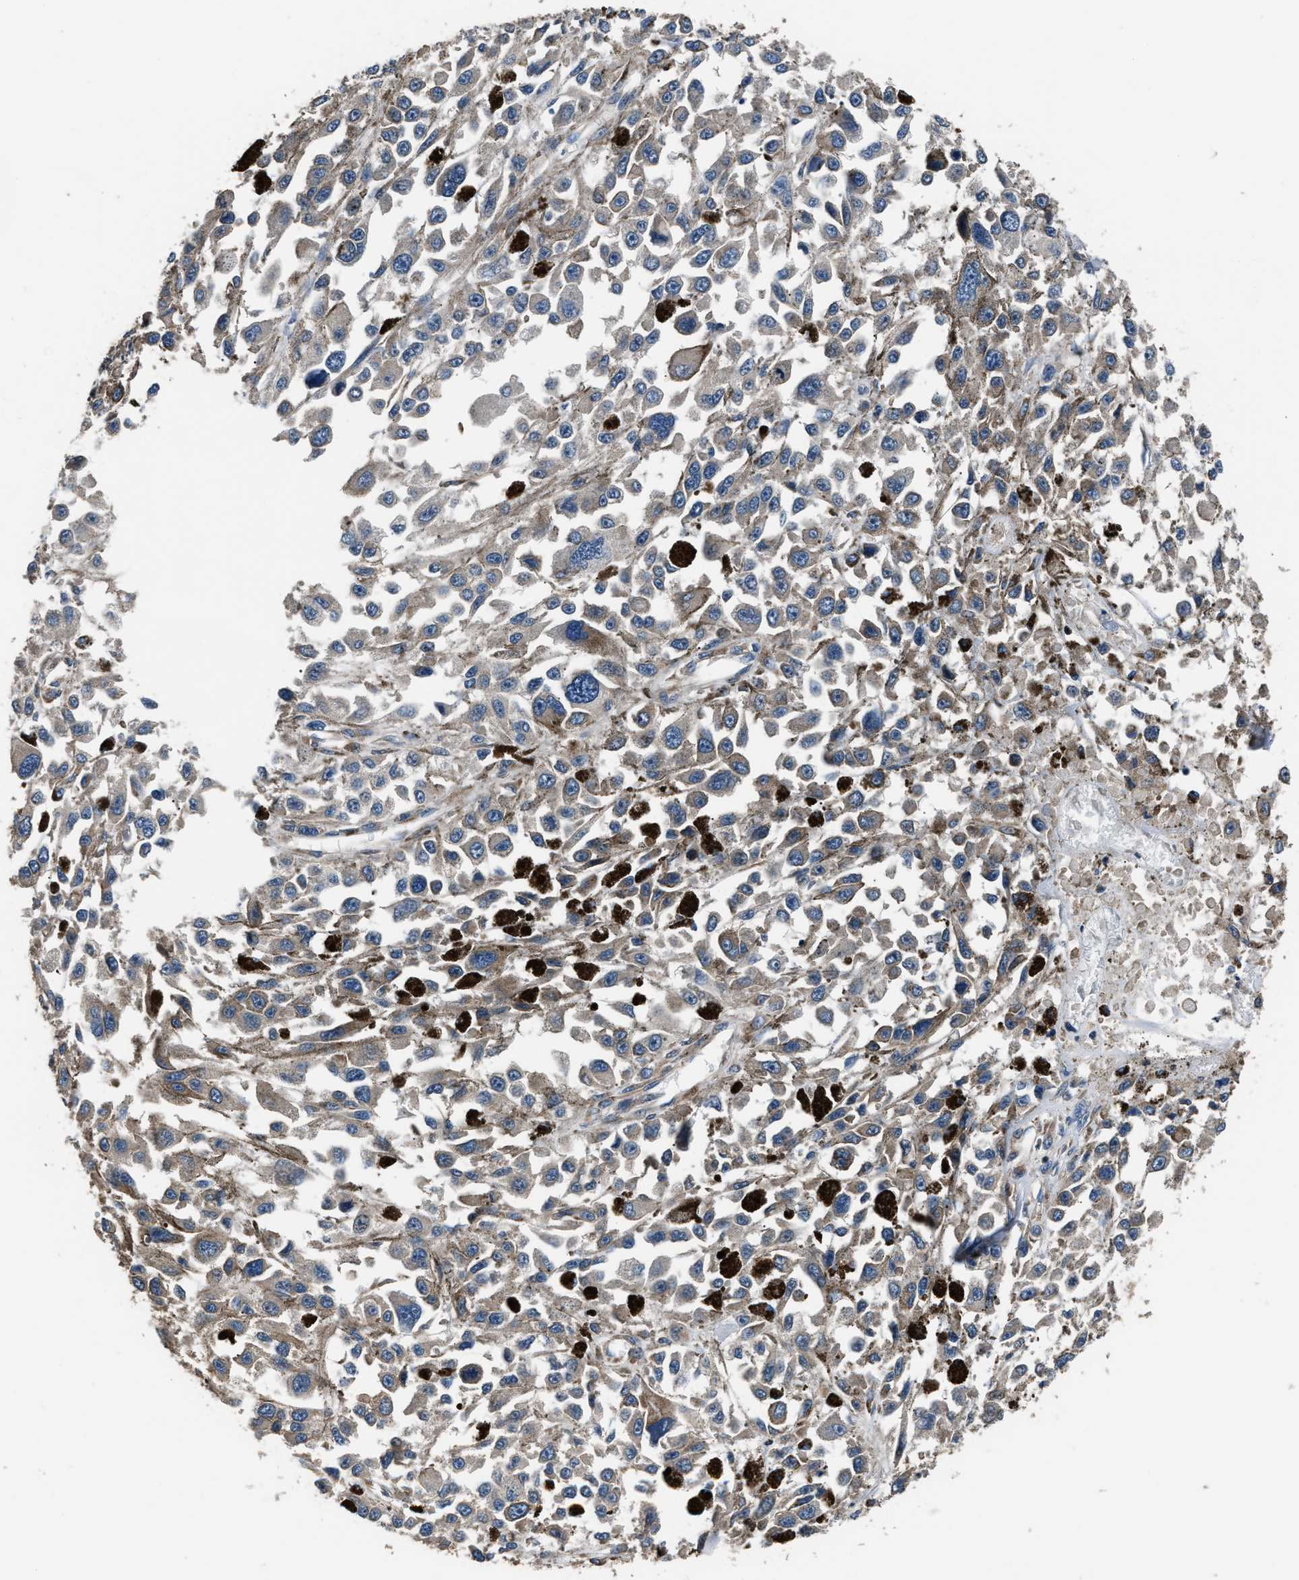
{"staining": {"intensity": "weak", "quantity": ">75%", "location": "cytoplasmic/membranous"}, "tissue": "melanoma", "cell_type": "Tumor cells", "image_type": "cancer", "snomed": [{"axis": "morphology", "description": "Malignant melanoma, Metastatic site"}, {"axis": "topography", "description": "Lymph node"}], "caption": "Weak cytoplasmic/membranous staining is present in approximately >75% of tumor cells in melanoma.", "gene": "IMPDH2", "patient": {"sex": "male", "age": 59}}